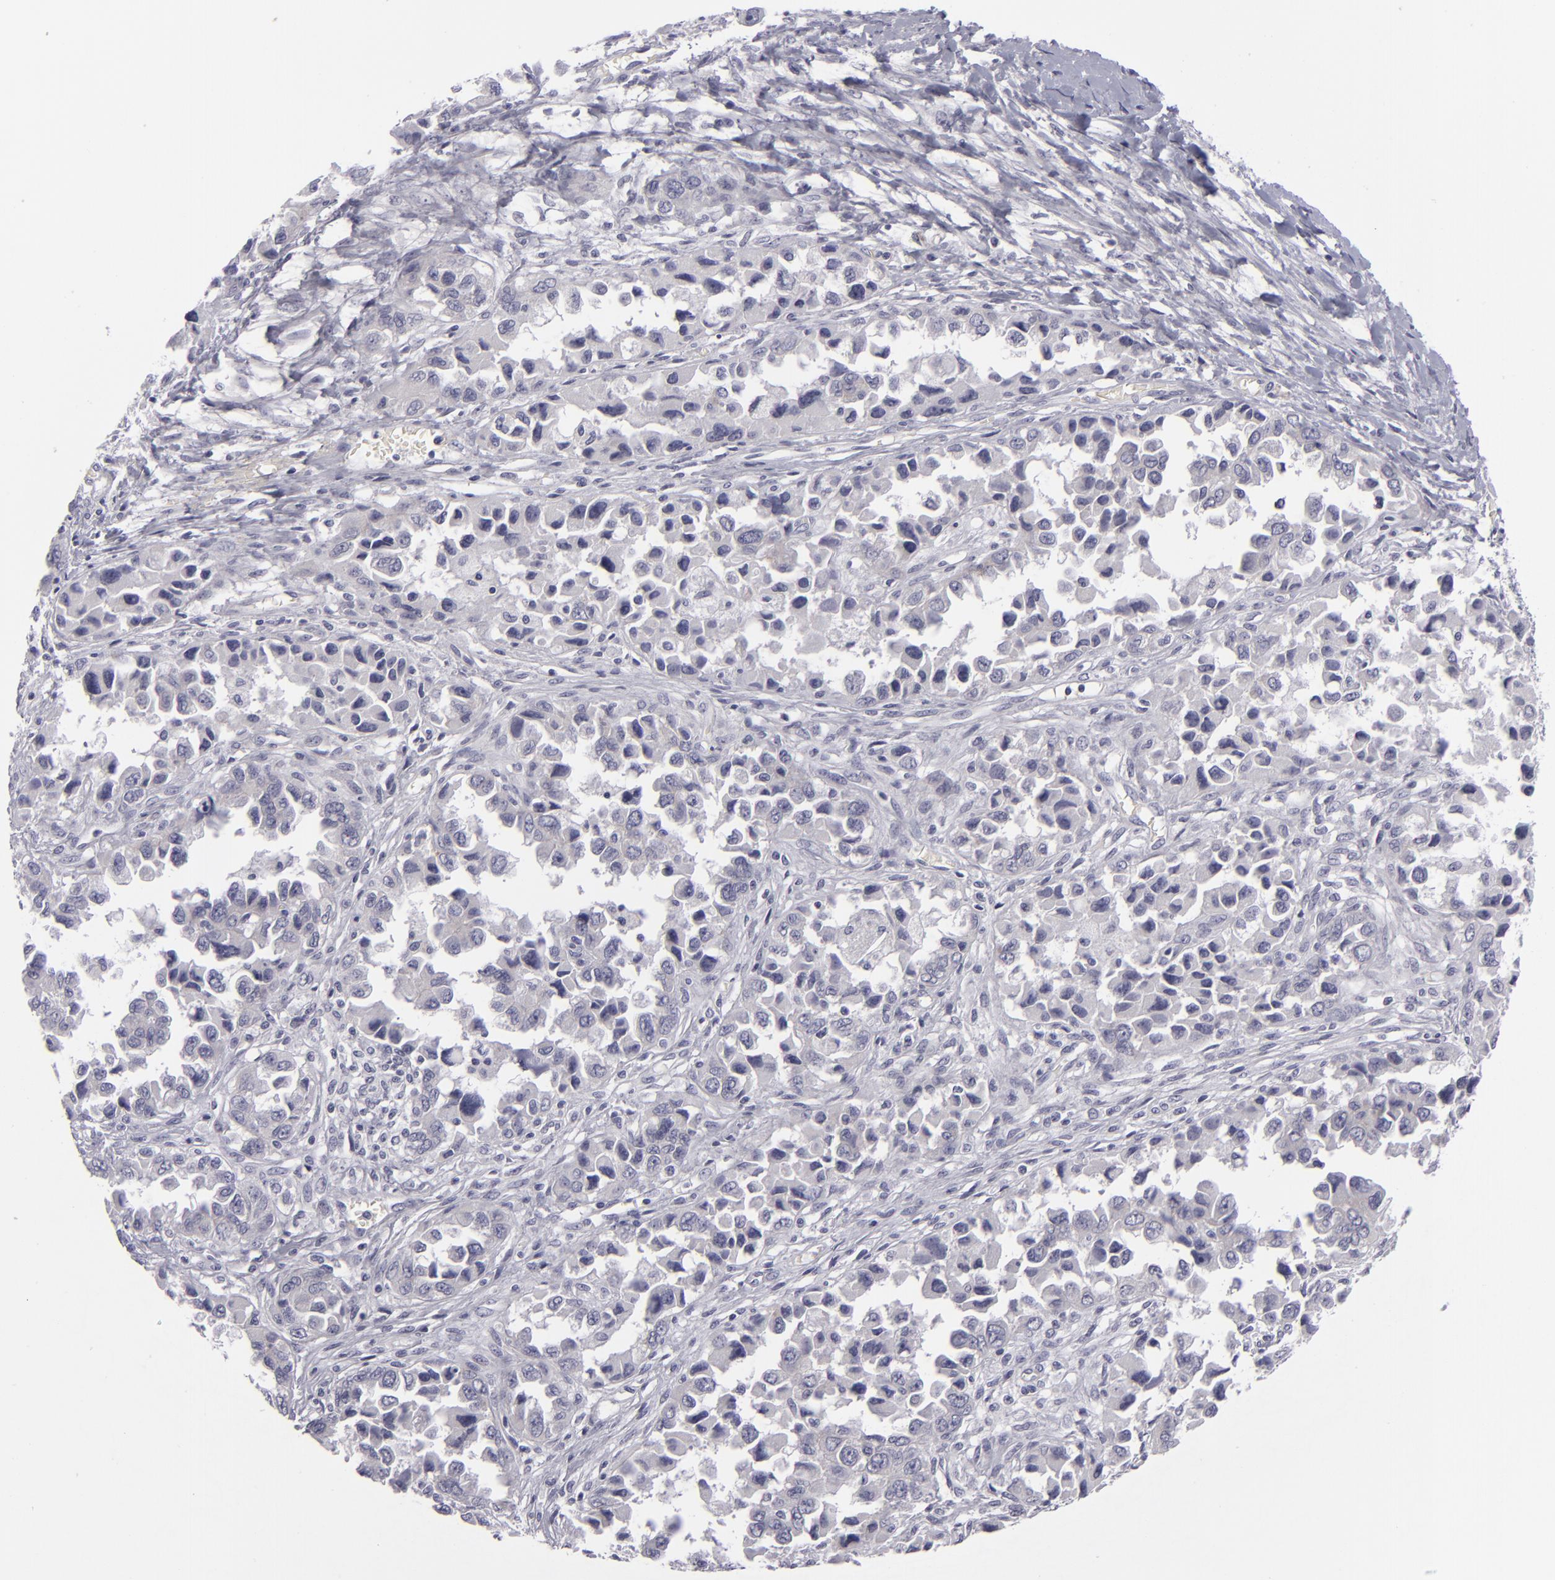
{"staining": {"intensity": "negative", "quantity": "none", "location": "none"}, "tissue": "ovarian cancer", "cell_type": "Tumor cells", "image_type": "cancer", "snomed": [{"axis": "morphology", "description": "Cystadenocarcinoma, serous, NOS"}, {"axis": "topography", "description": "Ovary"}], "caption": "Histopathology image shows no significant protein staining in tumor cells of serous cystadenocarcinoma (ovarian). (IHC, brightfield microscopy, high magnification).", "gene": "DLG4", "patient": {"sex": "female", "age": 84}}